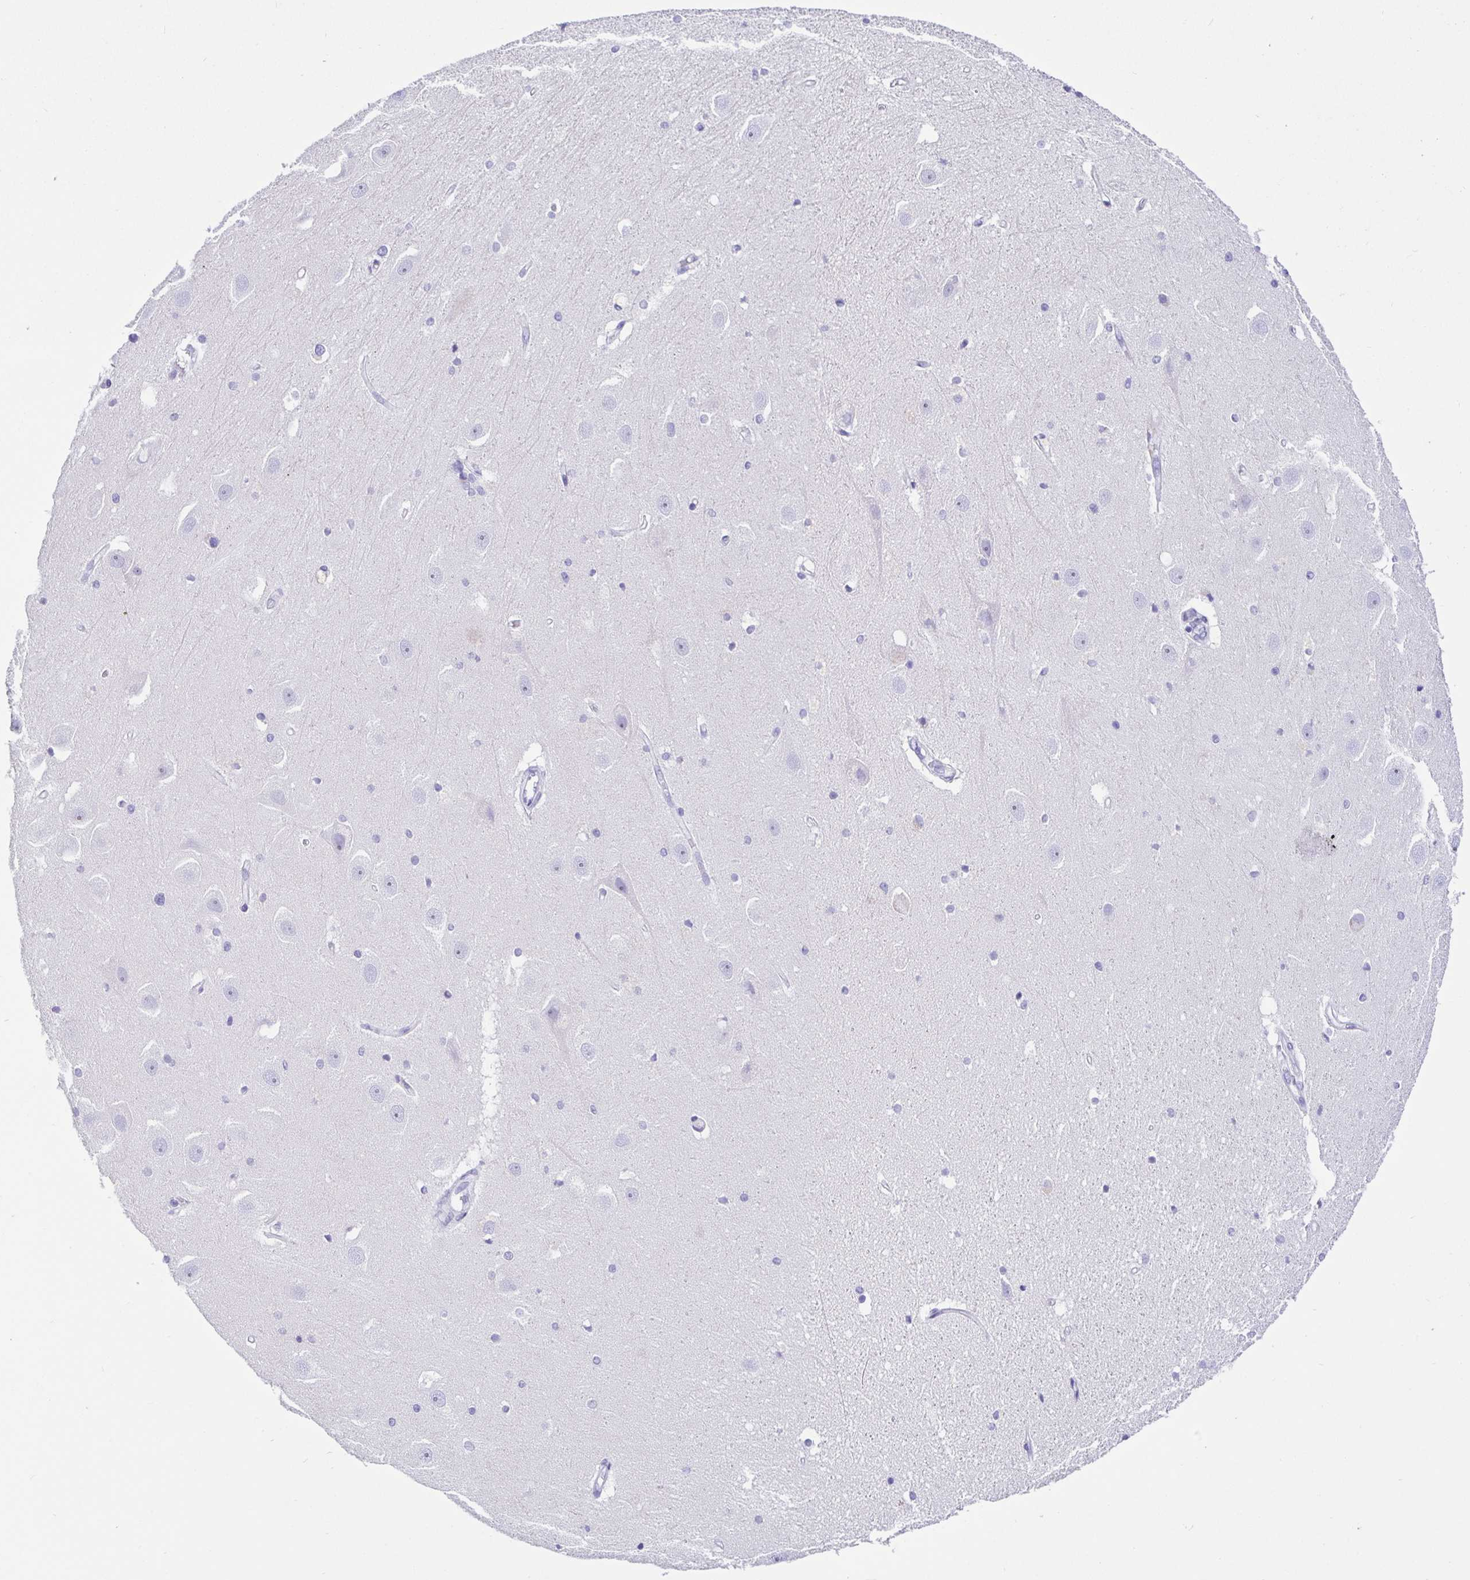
{"staining": {"intensity": "negative", "quantity": "none", "location": "none"}, "tissue": "hippocampus", "cell_type": "Glial cells", "image_type": "normal", "snomed": [{"axis": "morphology", "description": "Normal tissue, NOS"}, {"axis": "topography", "description": "Hippocampus"}], "caption": "Glial cells show no significant expression in normal hippocampus.", "gene": "PRAMEF18", "patient": {"sex": "male", "age": 63}}